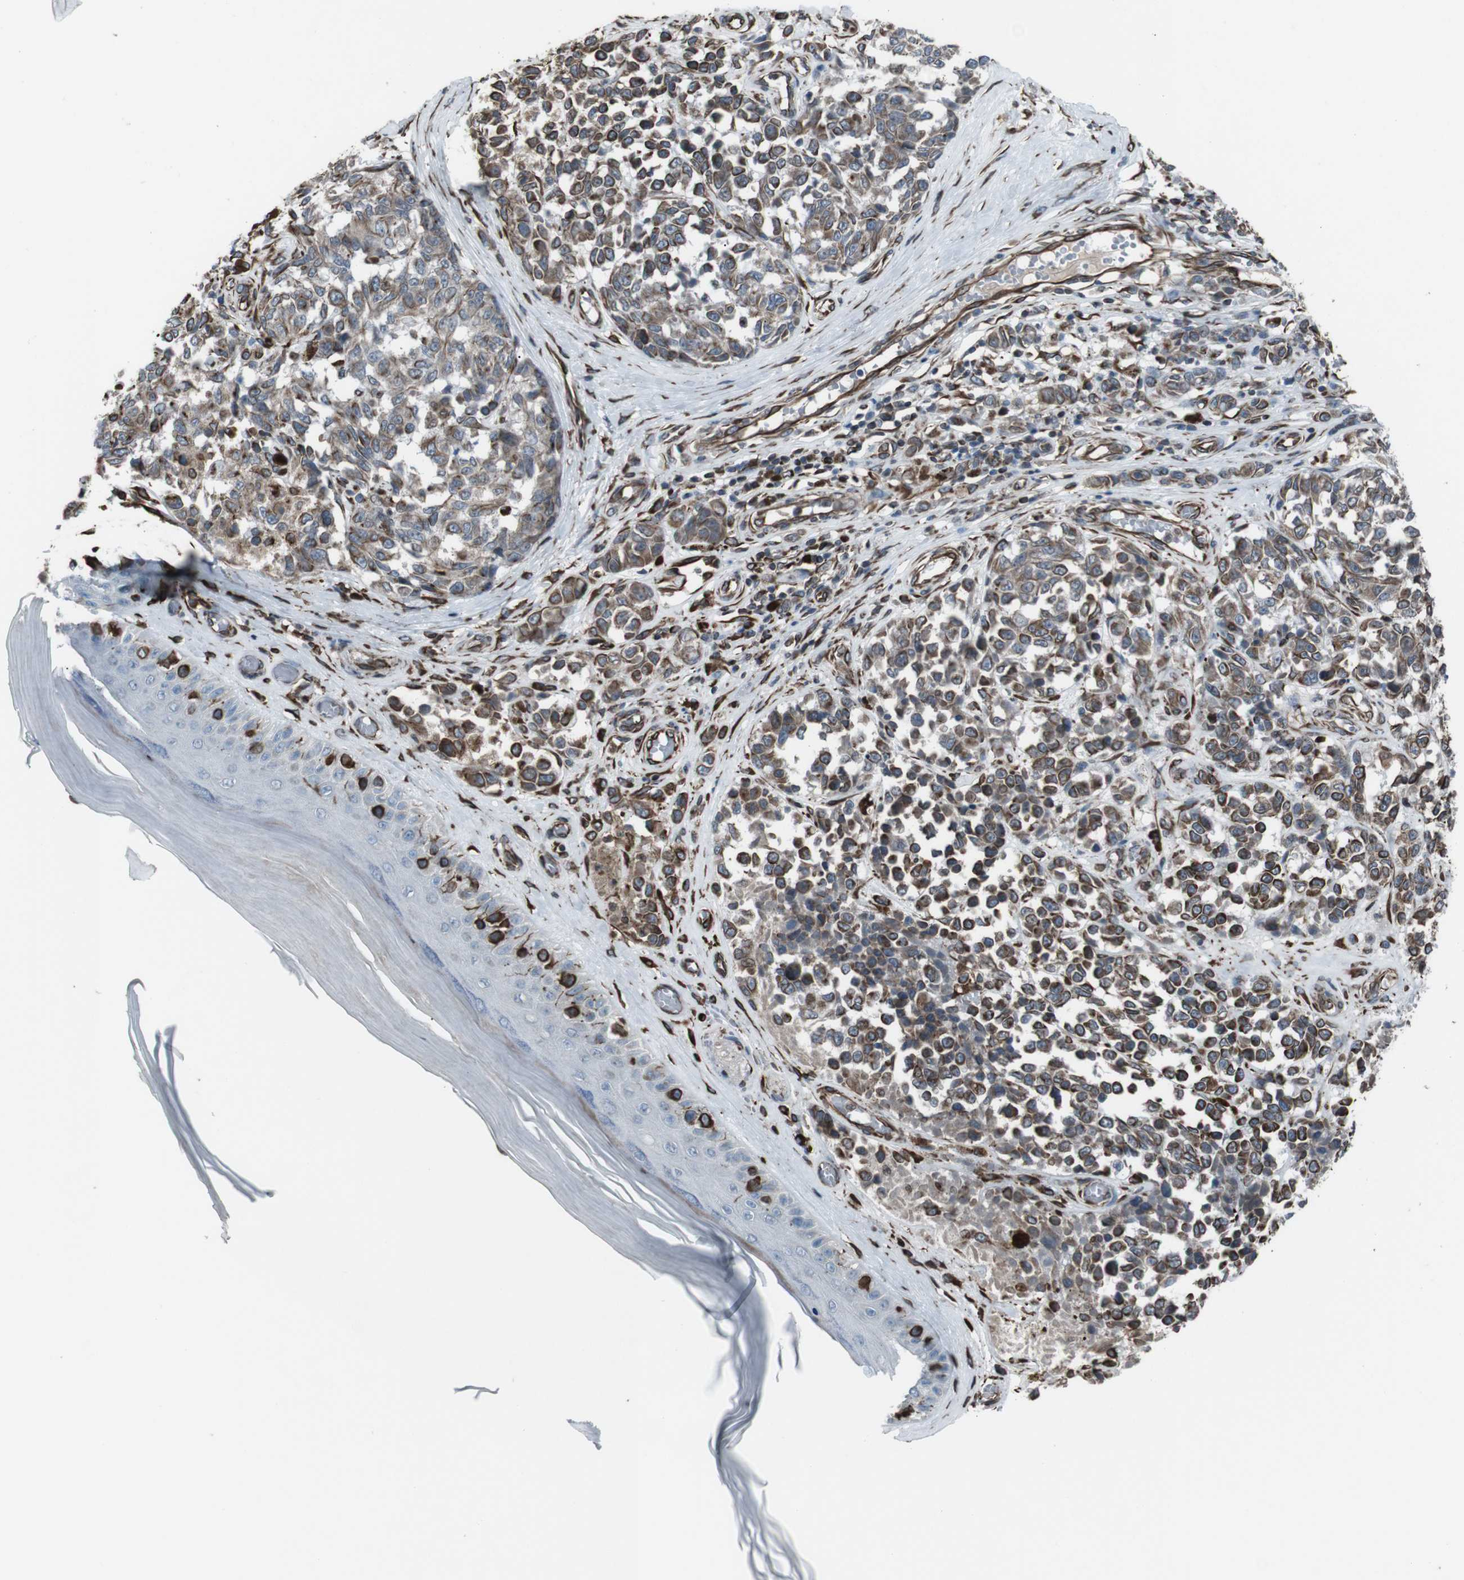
{"staining": {"intensity": "moderate", "quantity": ">75%", "location": "cytoplasmic/membranous"}, "tissue": "melanoma", "cell_type": "Tumor cells", "image_type": "cancer", "snomed": [{"axis": "morphology", "description": "Malignant melanoma, NOS"}, {"axis": "topography", "description": "Skin"}], "caption": "IHC of melanoma reveals medium levels of moderate cytoplasmic/membranous expression in about >75% of tumor cells.", "gene": "TMEM141", "patient": {"sex": "female", "age": 64}}